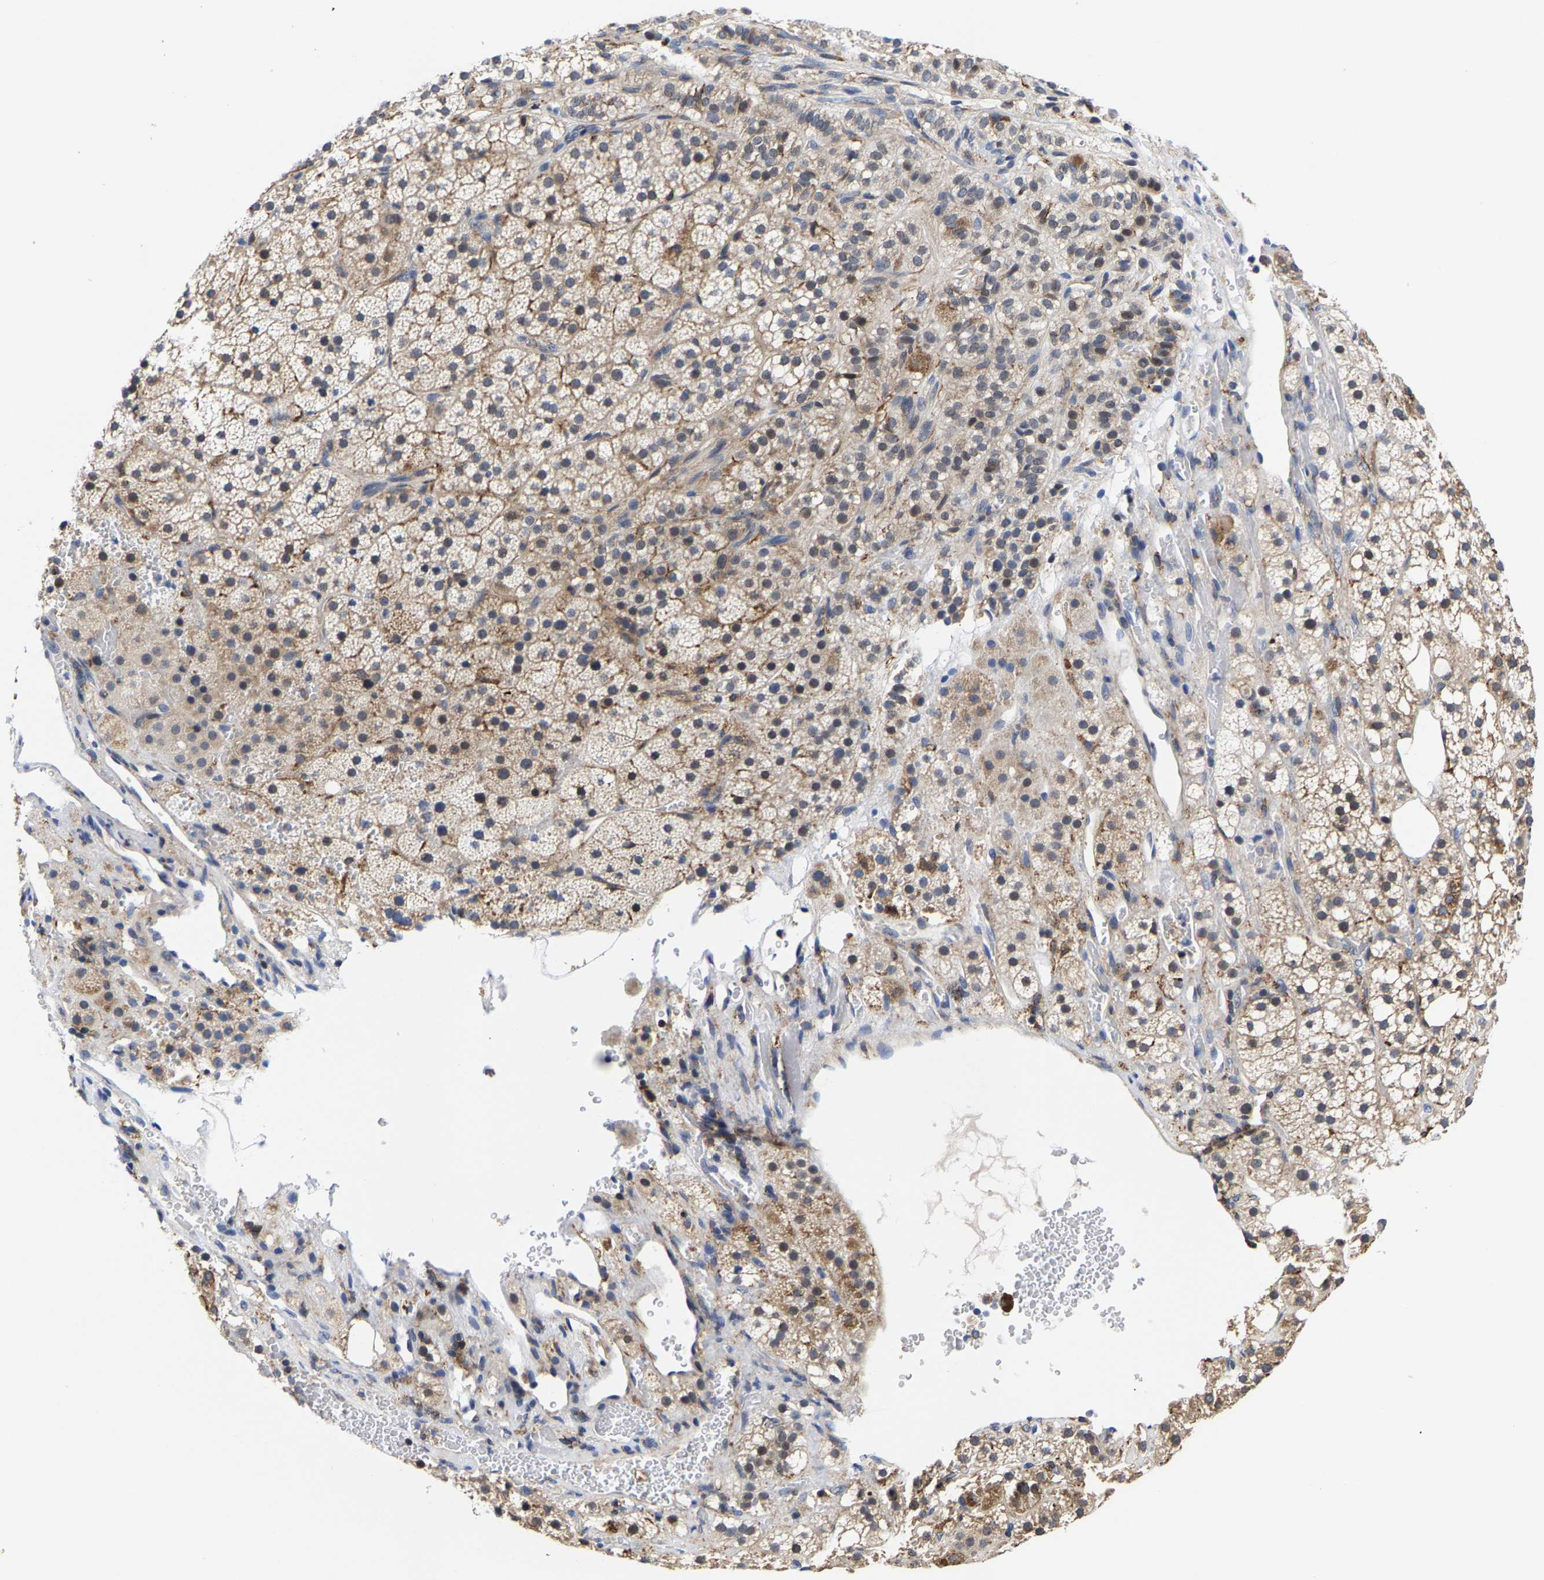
{"staining": {"intensity": "moderate", "quantity": ">75%", "location": "cytoplasmic/membranous"}, "tissue": "adrenal gland", "cell_type": "Glandular cells", "image_type": "normal", "snomed": [{"axis": "morphology", "description": "Normal tissue, NOS"}, {"axis": "topography", "description": "Adrenal gland"}], "caption": "About >75% of glandular cells in normal adrenal gland show moderate cytoplasmic/membranous protein staining as visualized by brown immunohistochemical staining.", "gene": "PFKFB3", "patient": {"sex": "female", "age": 59}}